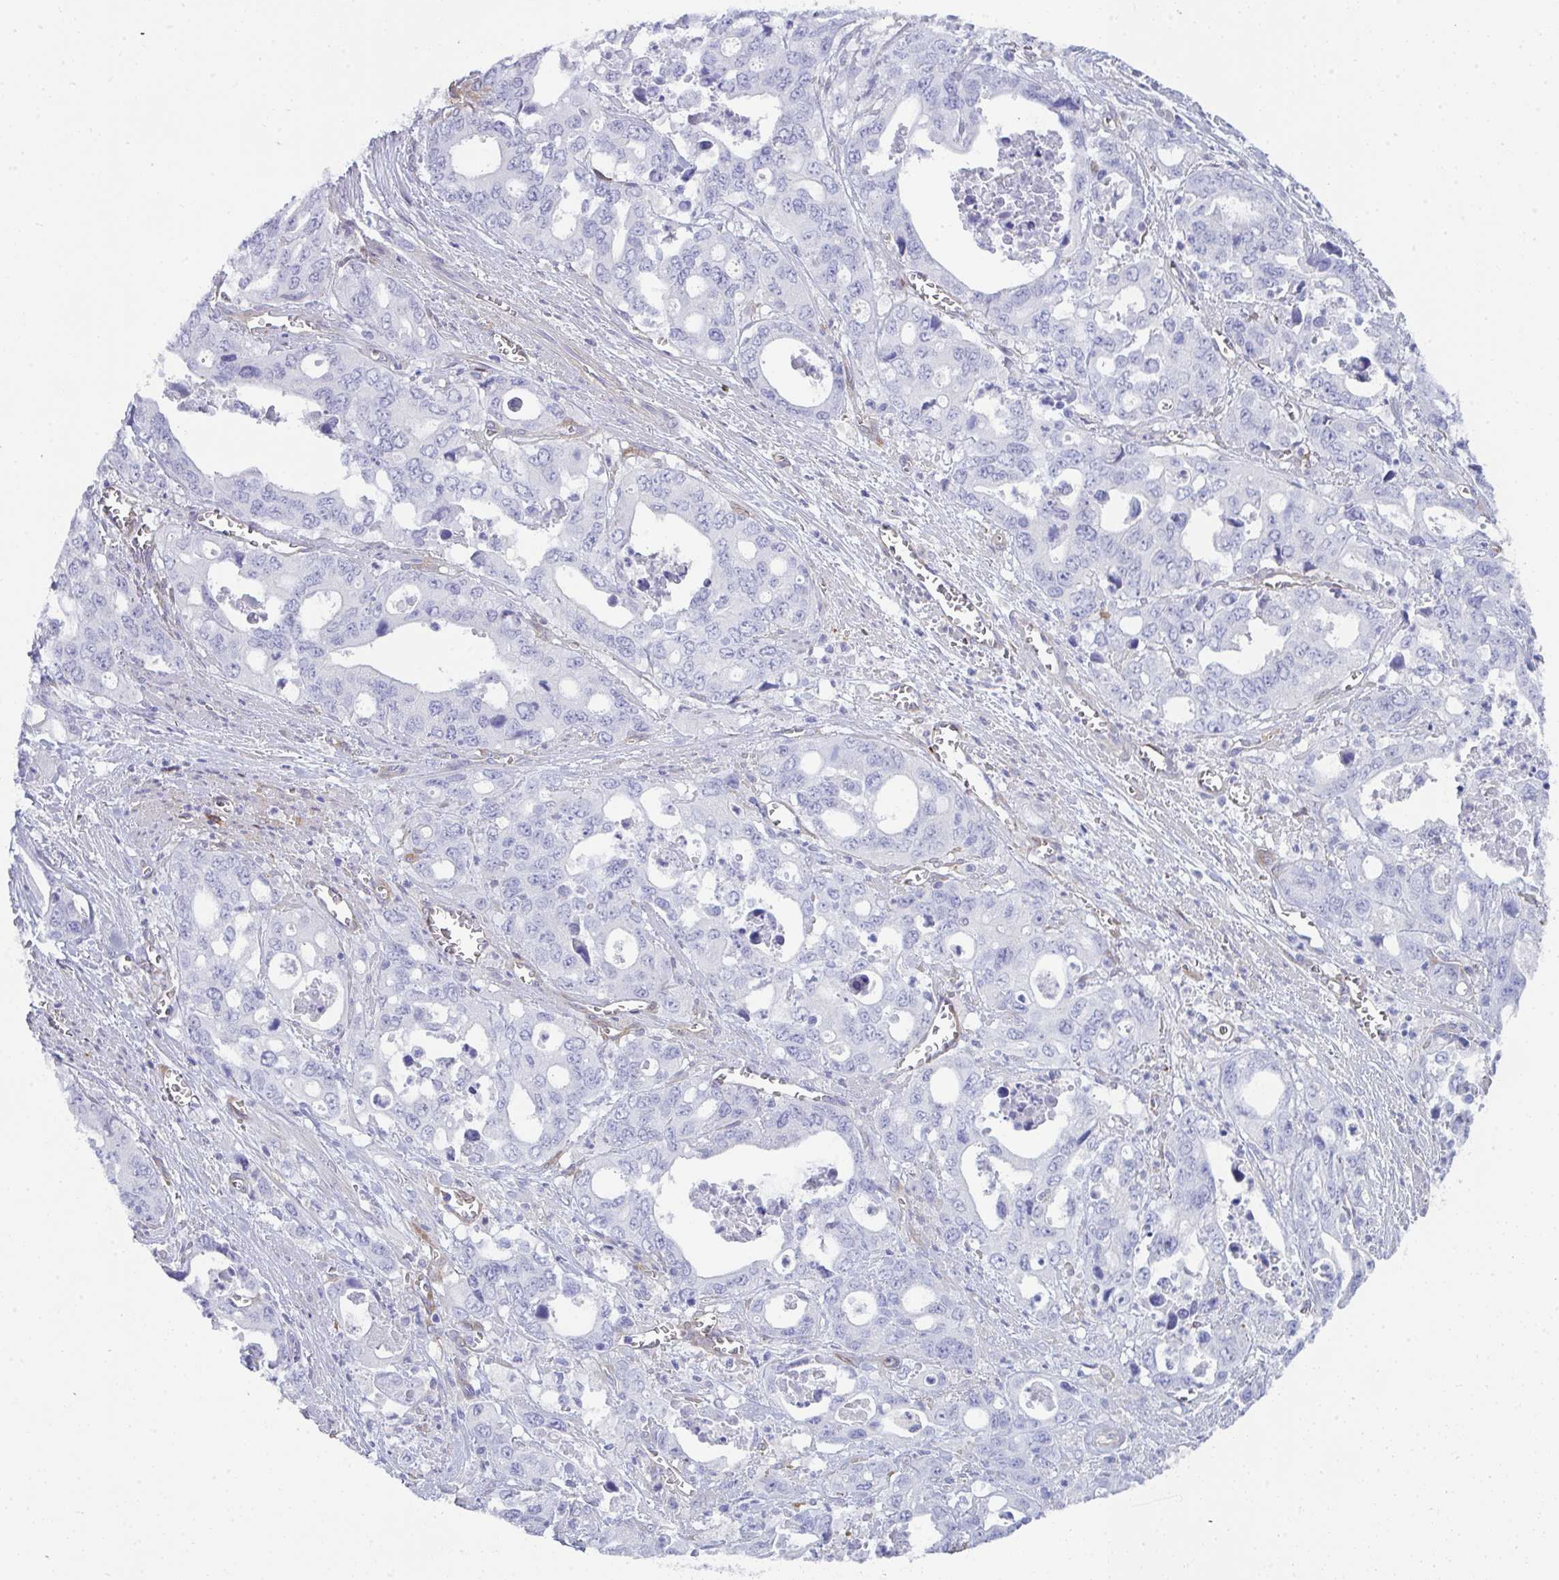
{"staining": {"intensity": "negative", "quantity": "none", "location": "none"}, "tissue": "stomach cancer", "cell_type": "Tumor cells", "image_type": "cancer", "snomed": [{"axis": "morphology", "description": "Adenocarcinoma, NOS"}, {"axis": "topography", "description": "Stomach, upper"}], "caption": "Micrograph shows no protein expression in tumor cells of stomach adenocarcinoma tissue.", "gene": "GAB1", "patient": {"sex": "male", "age": 74}}